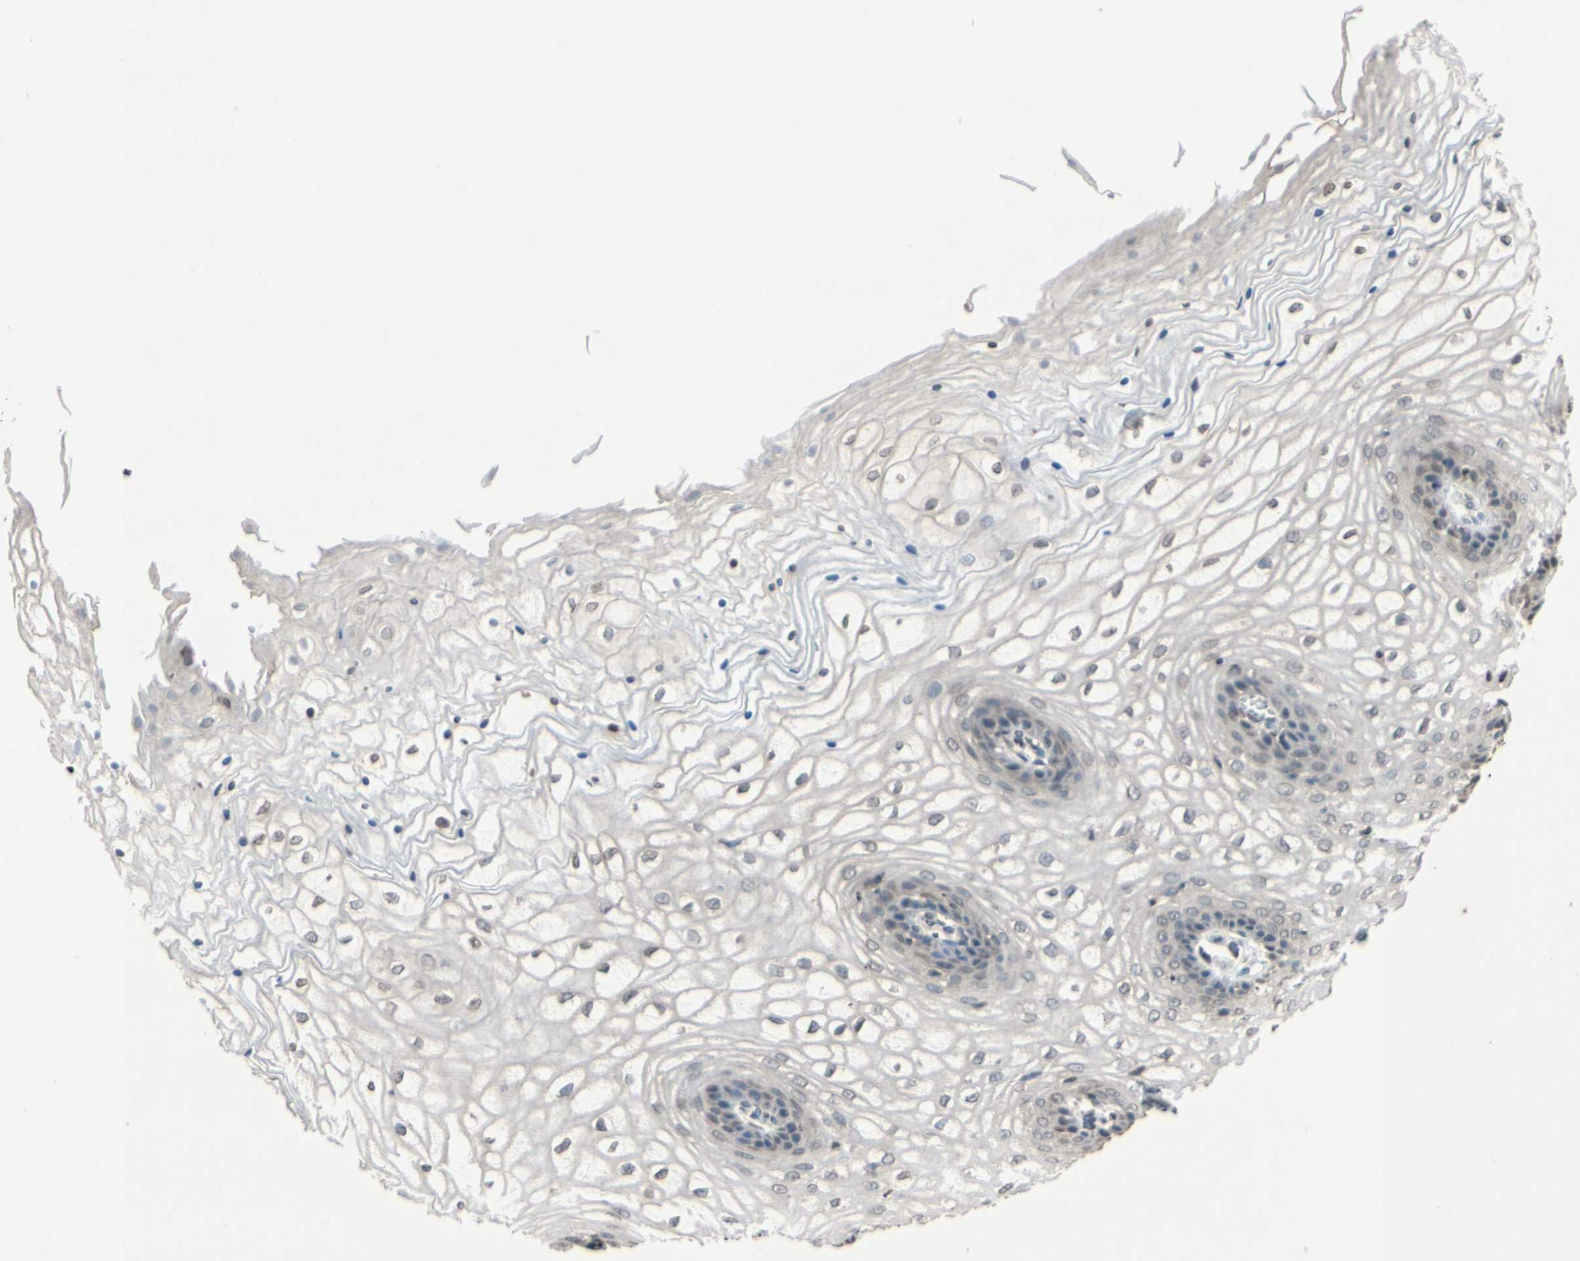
{"staining": {"intensity": "weak", "quantity": "<25%", "location": "cytoplasmic/membranous"}, "tissue": "vagina", "cell_type": "Squamous epithelial cells", "image_type": "normal", "snomed": [{"axis": "morphology", "description": "Normal tissue, NOS"}, {"axis": "topography", "description": "Vagina"}], "caption": "DAB (3,3'-diaminobenzidine) immunohistochemical staining of benign vagina demonstrates no significant expression in squamous epithelial cells.", "gene": "CLDN11", "patient": {"sex": "female", "age": 34}}